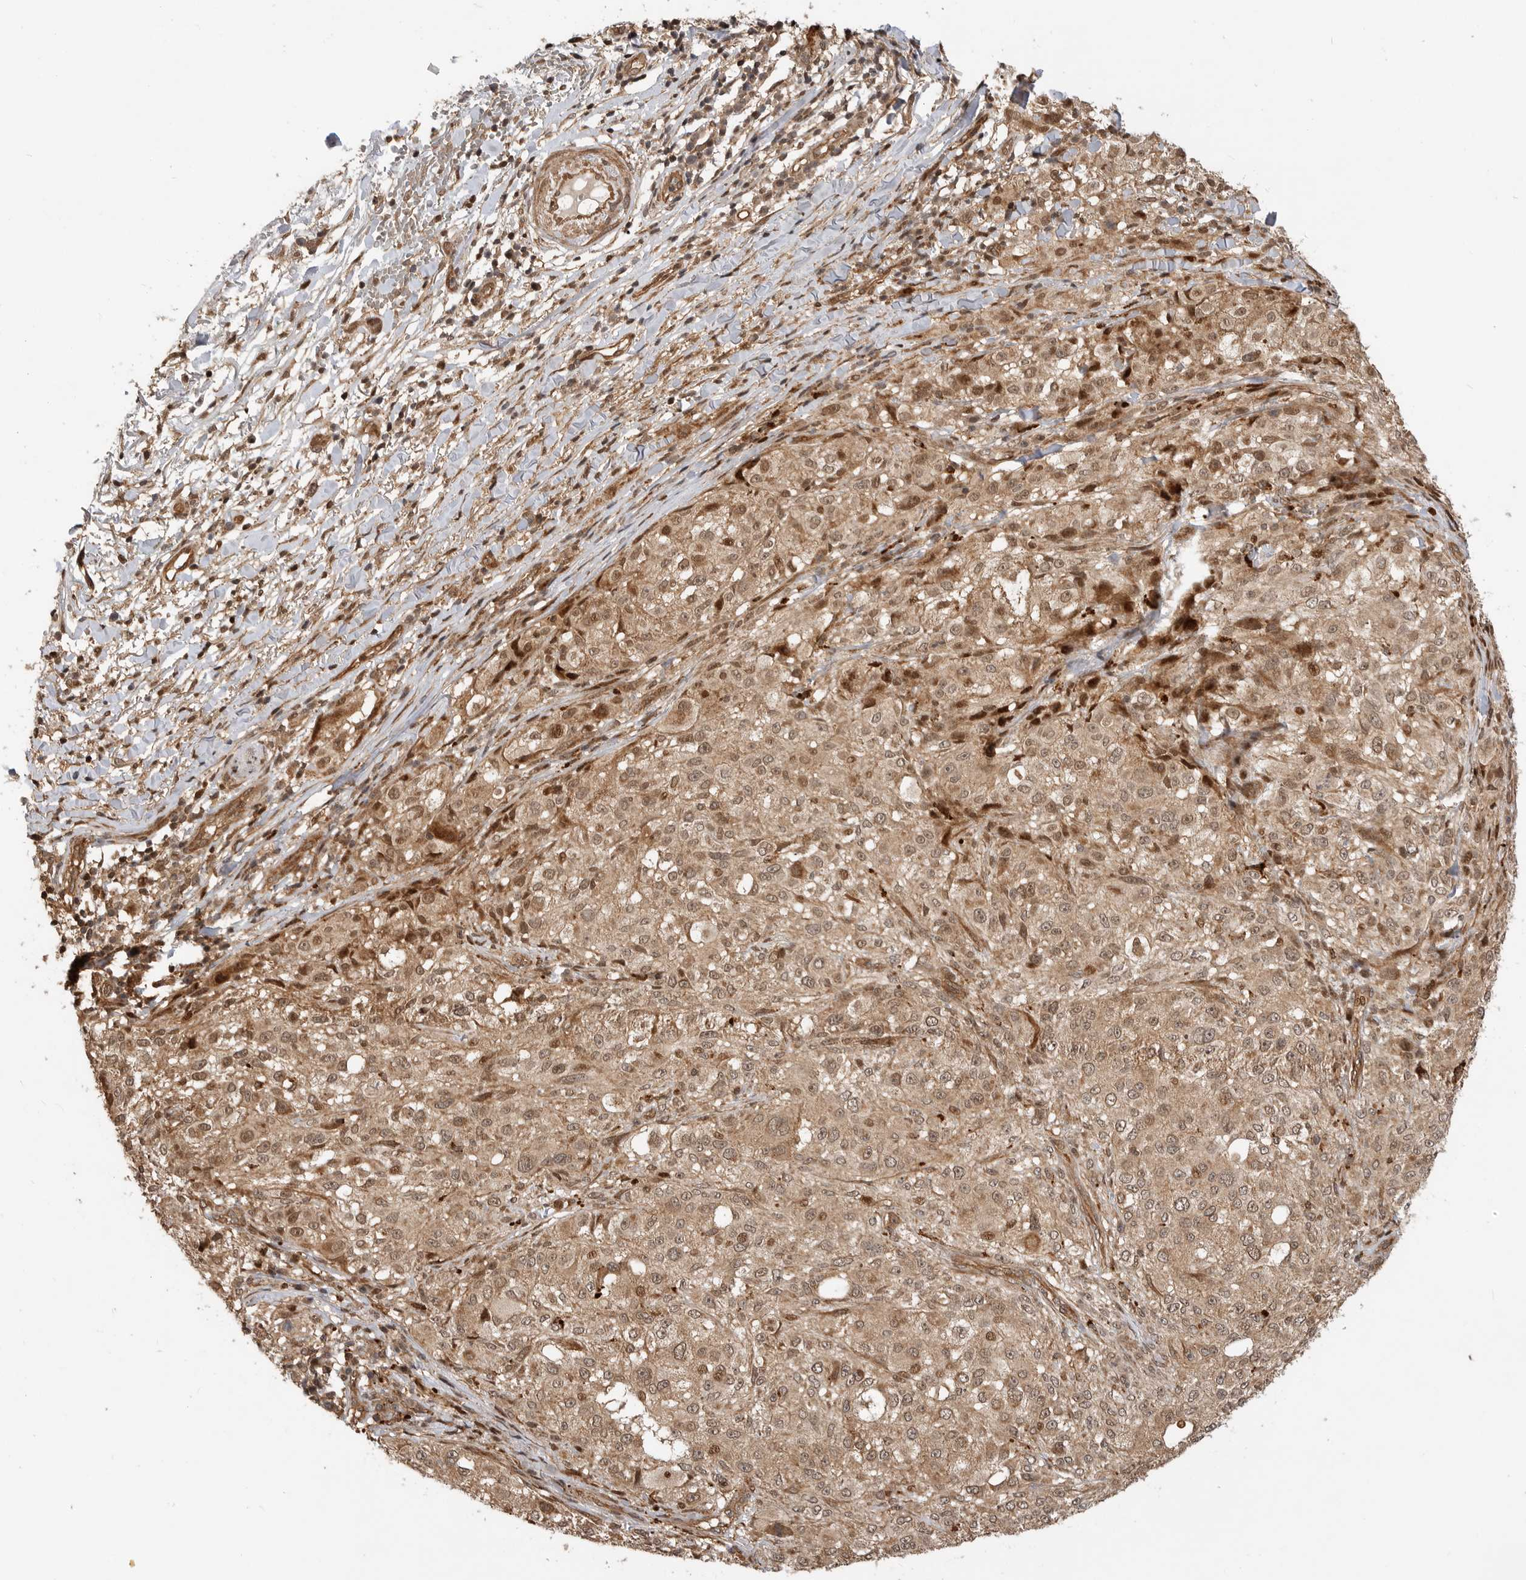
{"staining": {"intensity": "weak", "quantity": ">75%", "location": "cytoplasmic/membranous"}, "tissue": "melanoma", "cell_type": "Tumor cells", "image_type": "cancer", "snomed": [{"axis": "morphology", "description": "Necrosis, NOS"}, {"axis": "morphology", "description": "Malignant melanoma, NOS"}, {"axis": "topography", "description": "Skin"}], "caption": "There is low levels of weak cytoplasmic/membranous positivity in tumor cells of malignant melanoma, as demonstrated by immunohistochemical staining (brown color).", "gene": "ADPRS", "patient": {"sex": "female", "age": 87}}